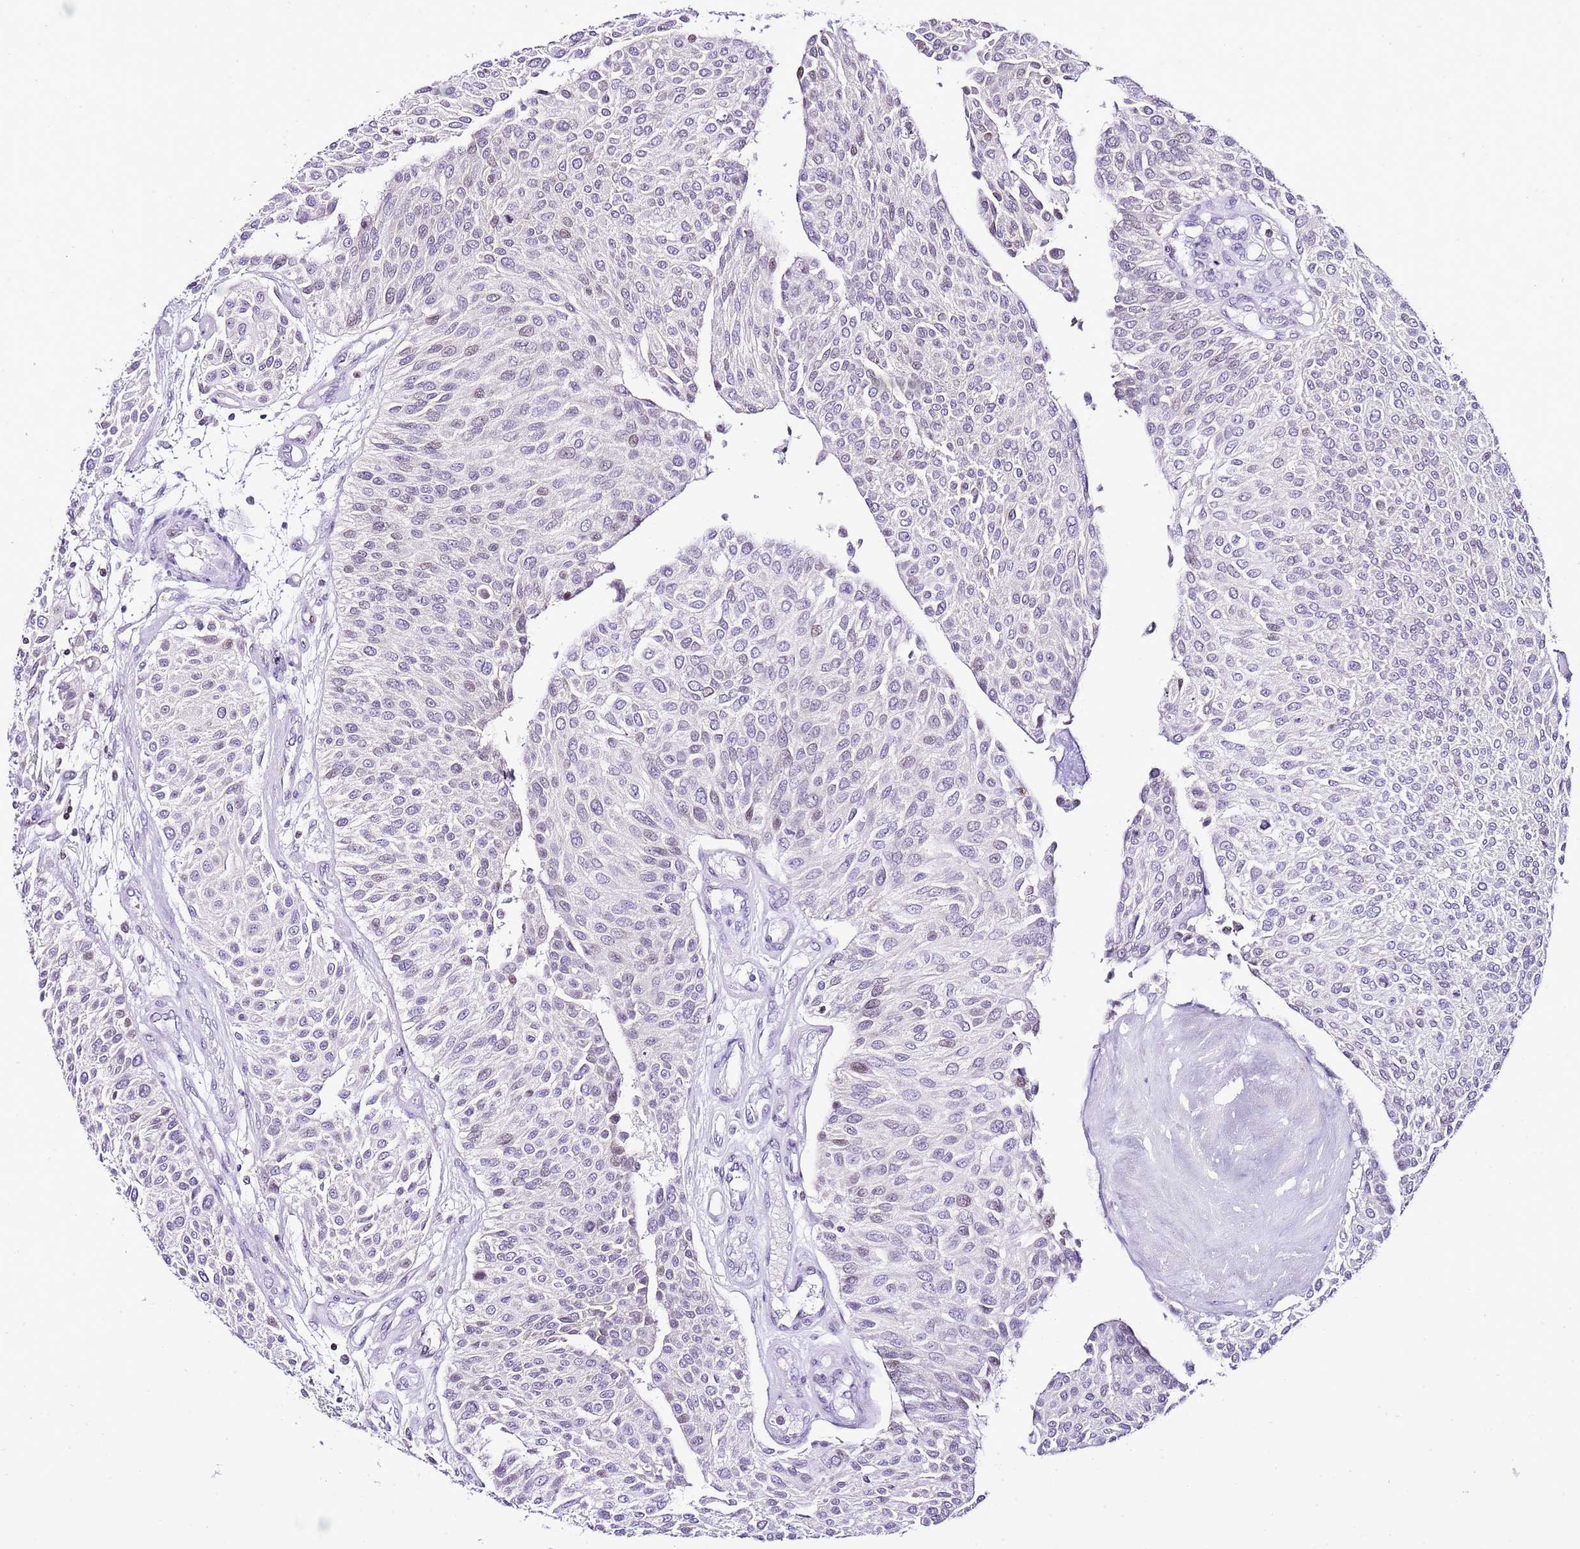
{"staining": {"intensity": "weak", "quantity": "<25%", "location": "nuclear"}, "tissue": "urothelial cancer", "cell_type": "Tumor cells", "image_type": "cancer", "snomed": [{"axis": "morphology", "description": "Urothelial carcinoma, NOS"}, {"axis": "topography", "description": "Urinary bladder"}], "caption": "Tumor cells show no significant protein expression in transitional cell carcinoma. Nuclei are stained in blue.", "gene": "PRR15", "patient": {"sex": "male", "age": 55}}